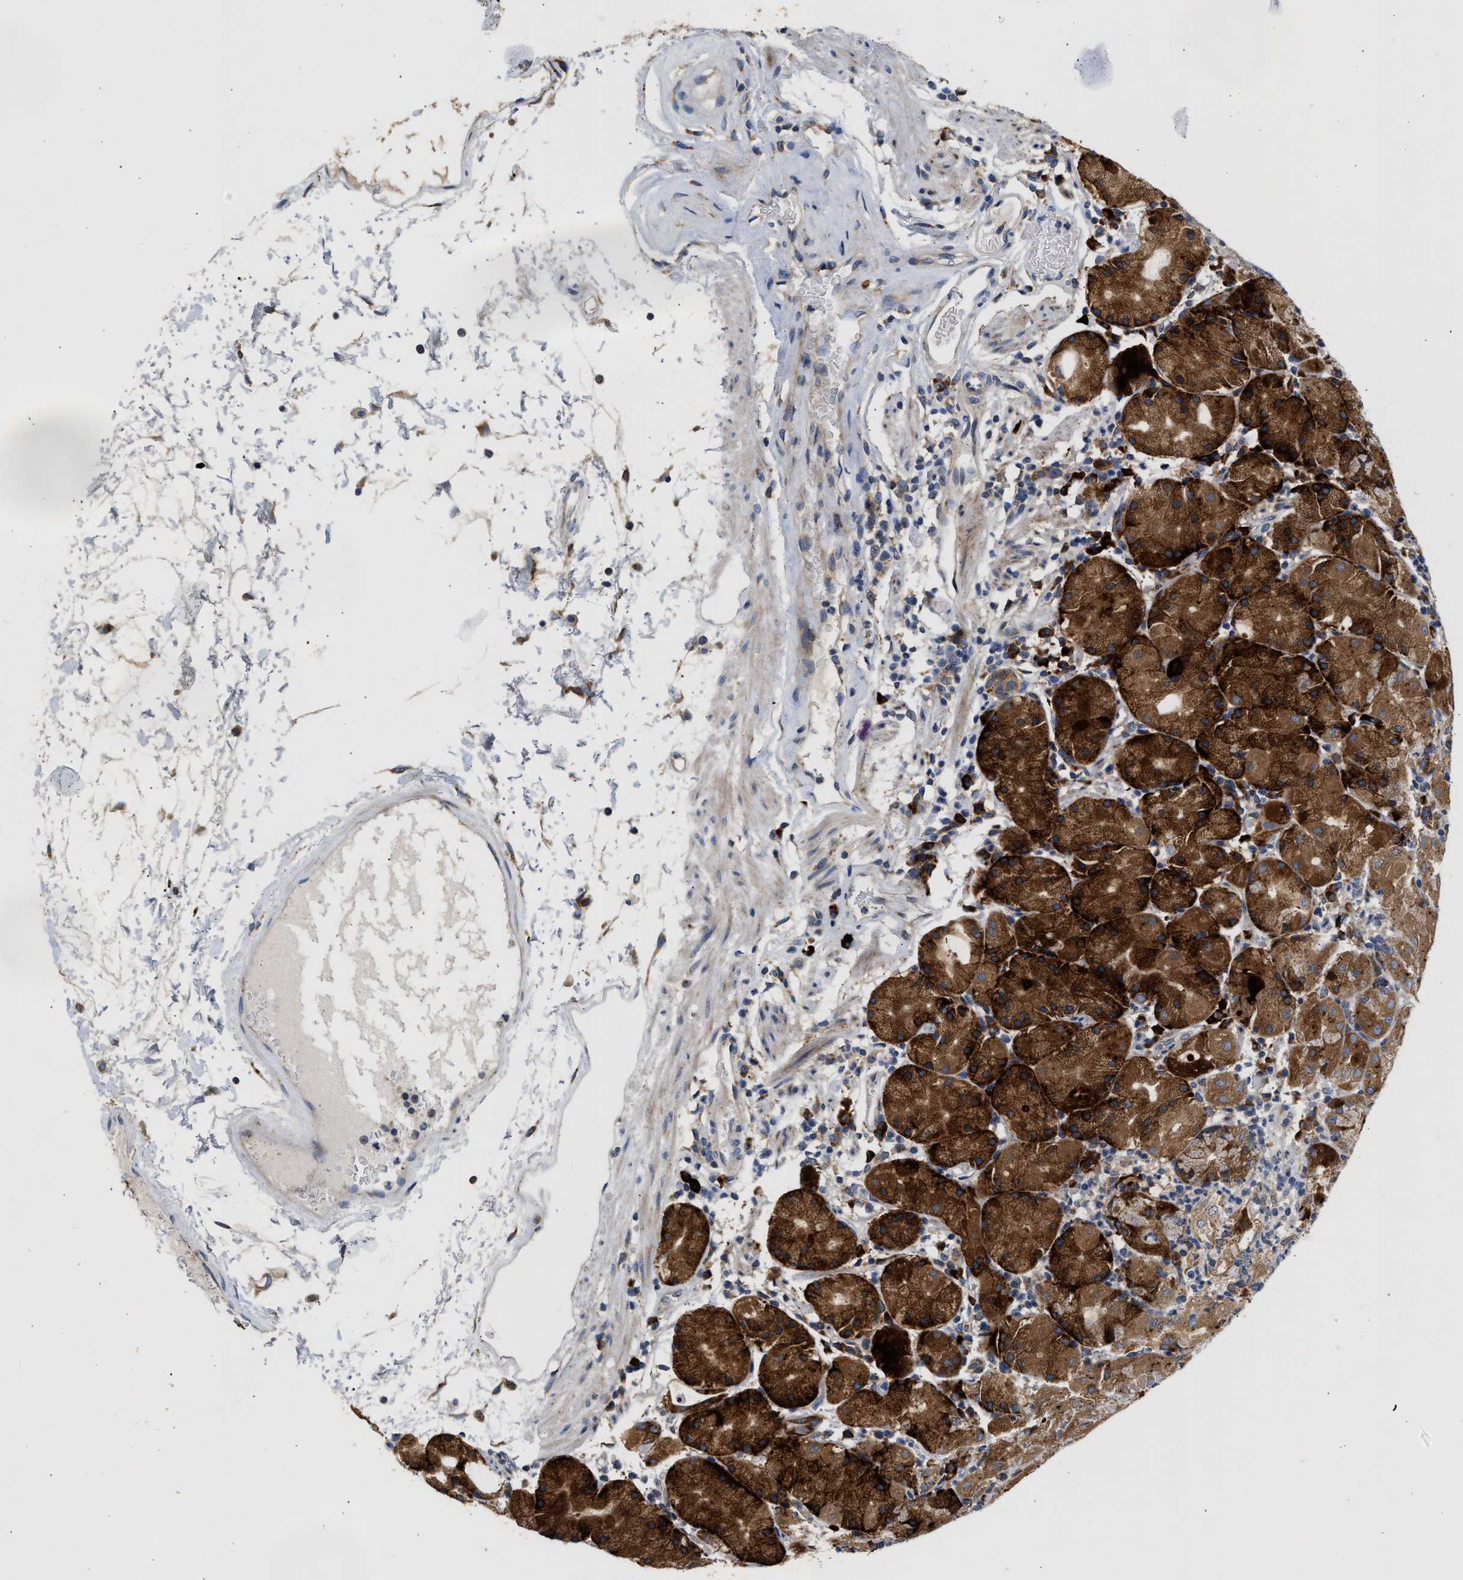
{"staining": {"intensity": "strong", "quantity": ">75%", "location": "cytoplasmic/membranous"}, "tissue": "stomach", "cell_type": "Glandular cells", "image_type": "normal", "snomed": [{"axis": "morphology", "description": "Normal tissue, NOS"}, {"axis": "topography", "description": "Stomach"}, {"axis": "topography", "description": "Stomach, lower"}], "caption": "Stomach stained with IHC displays strong cytoplasmic/membranous positivity in about >75% of glandular cells.", "gene": "AMZ1", "patient": {"sex": "female", "age": 75}}